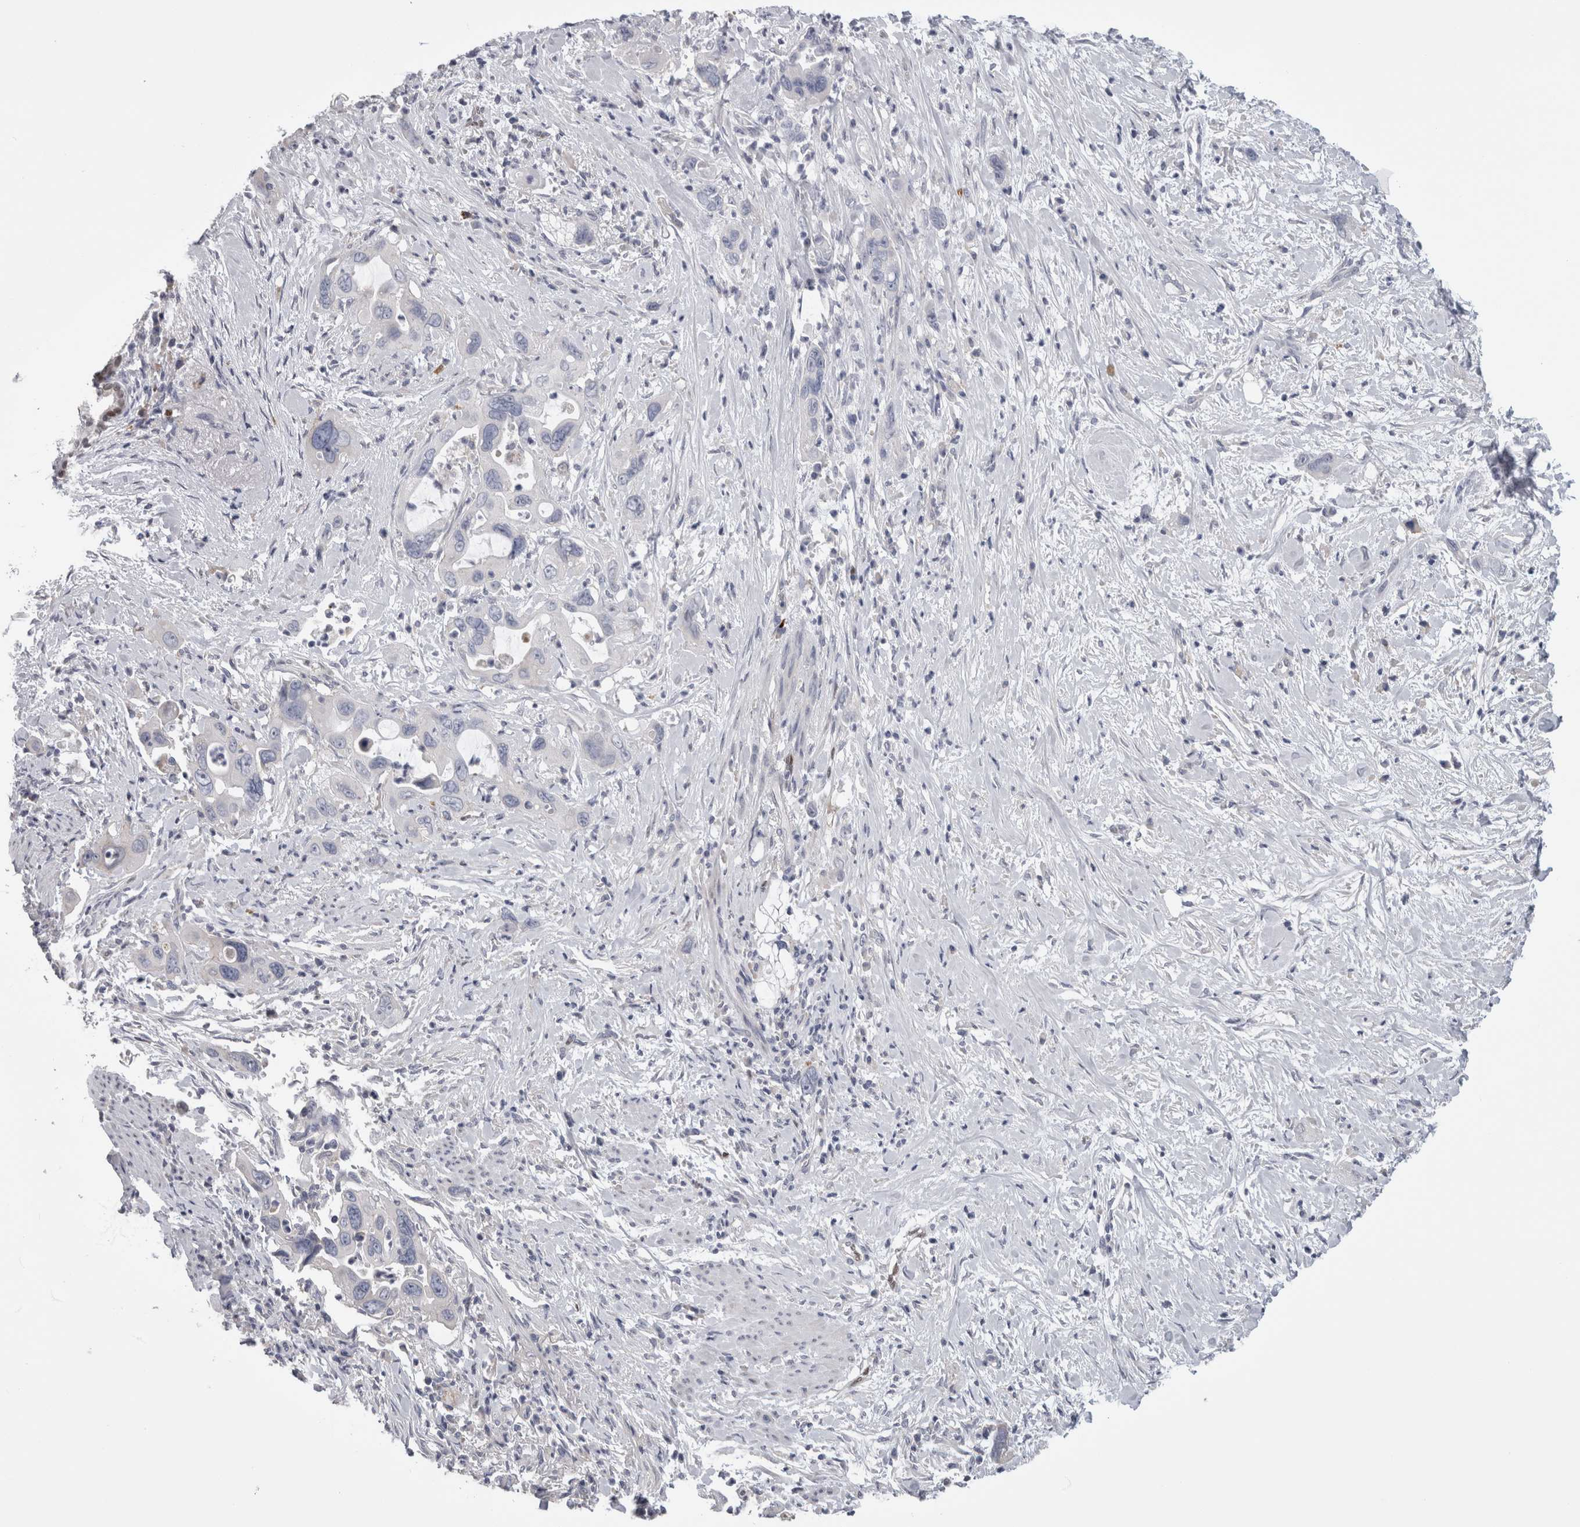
{"staining": {"intensity": "negative", "quantity": "none", "location": "none"}, "tissue": "pancreatic cancer", "cell_type": "Tumor cells", "image_type": "cancer", "snomed": [{"axis": "morphology", "description": "Adenocarcinoma, NOS"}, {"axis": "topography", "description": "Pancreas"}], "caption": "Photomicrograph shows no protein staining in tumor cells of pancreatic cancer tissue.", "gene": "IL33", "patient": {"sex": "female", "age": 70}}